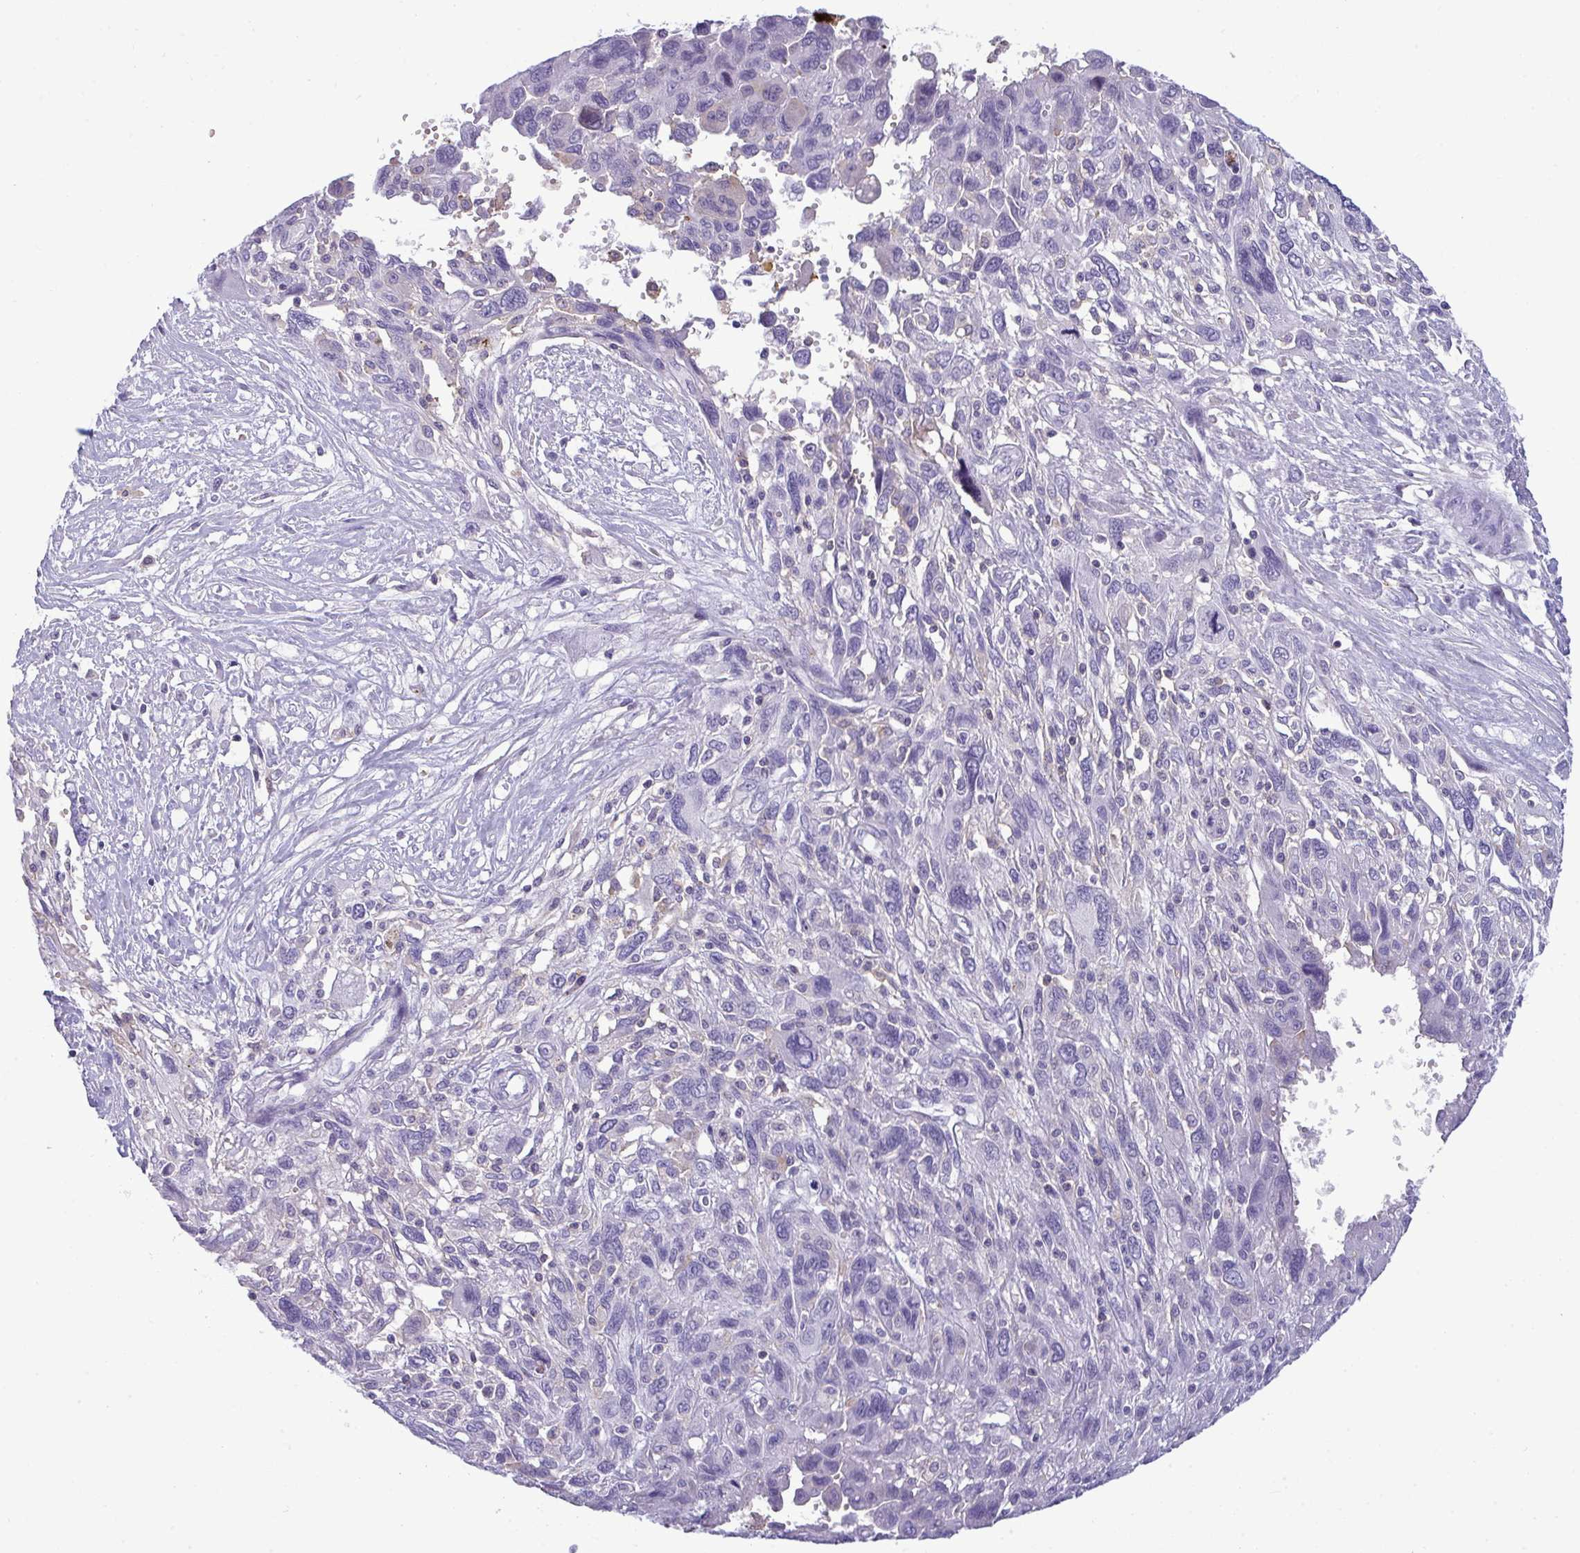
{"staining": {"intensity": "negative", "quantity": "none", "location": "none"}, "tissue": "pancreatic cancer", "cell_type": "Tumor cells", "image_type": "cancer", "snomed": [{"axis": "morphology", "description": "Adenocarcinoma, NOS"}, {"axis": "topography", "description": "Pancreas"}], "caption": "The immunohistochemistry (IHC) image has no significant staining in tumor cells of pancreatic cancer tissue. (DAB (3,3'-diaminobenzidine) immunohistochemistry, high magnification).", "gene": "RGPD5", "patient": {"sex": "female", "age": 47}}